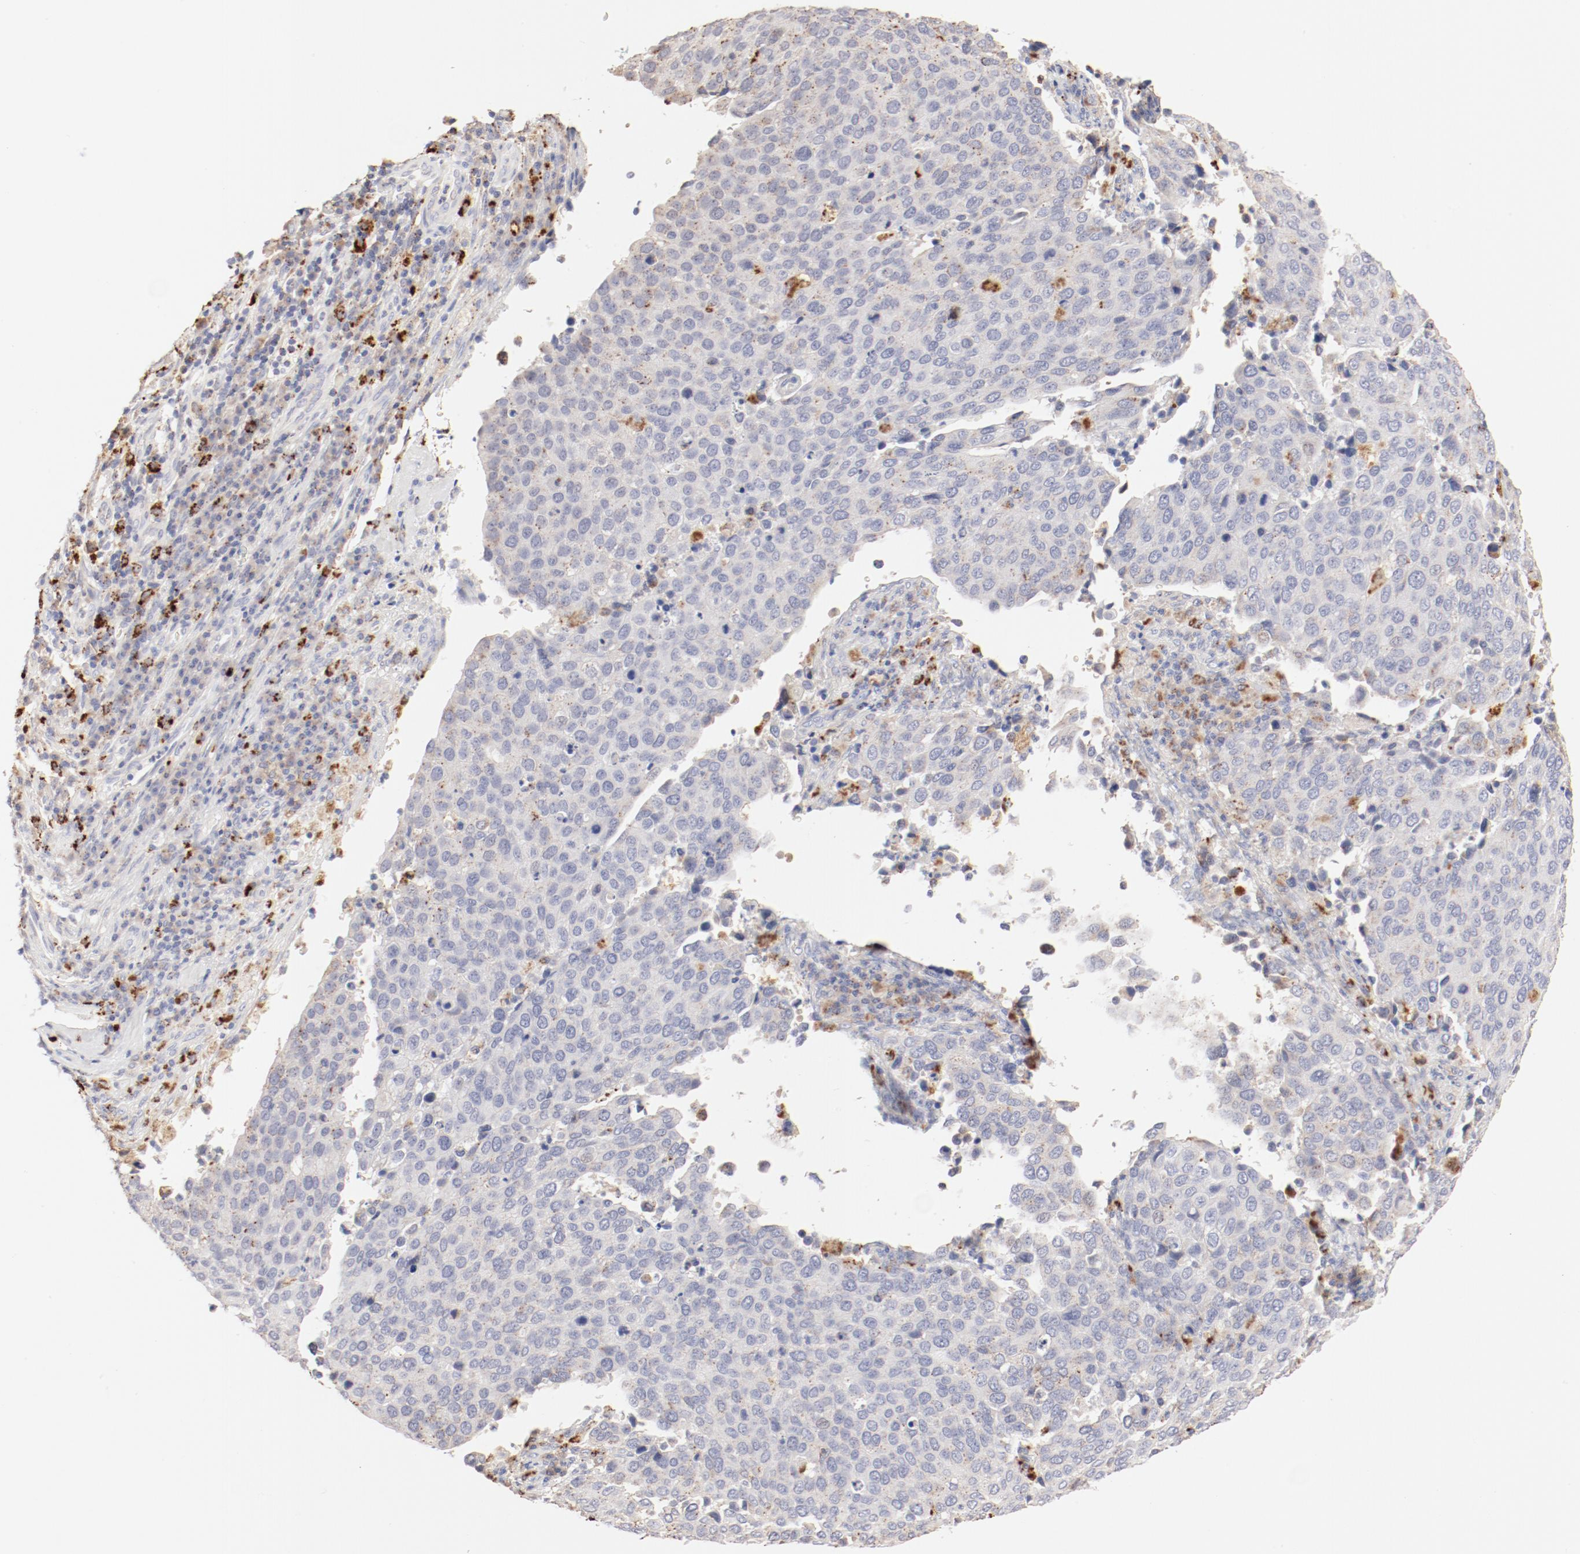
{"staining": {"intensity": "negative", "quantity": "none", "location": "none"}, "tissue": "cervical cancer", "cell_type": "Tumor cells", "image_type": "cancer", "snomed": [{"axis": "morphology", "description": "Squamous cell carcinoma, NOS"}, {"axis": "topography", "description": "Cervix"}], "caption": "IHC micrograph of neoplastic tissue: human cervical cancer (squamous cell carcinoma) stained with DAB (3,3'-diaminobenzidine) demonstrates no significant protein staining in tumor cells.", "gene": "CTSH", "patient": {"sex": "female", "age": 54}}